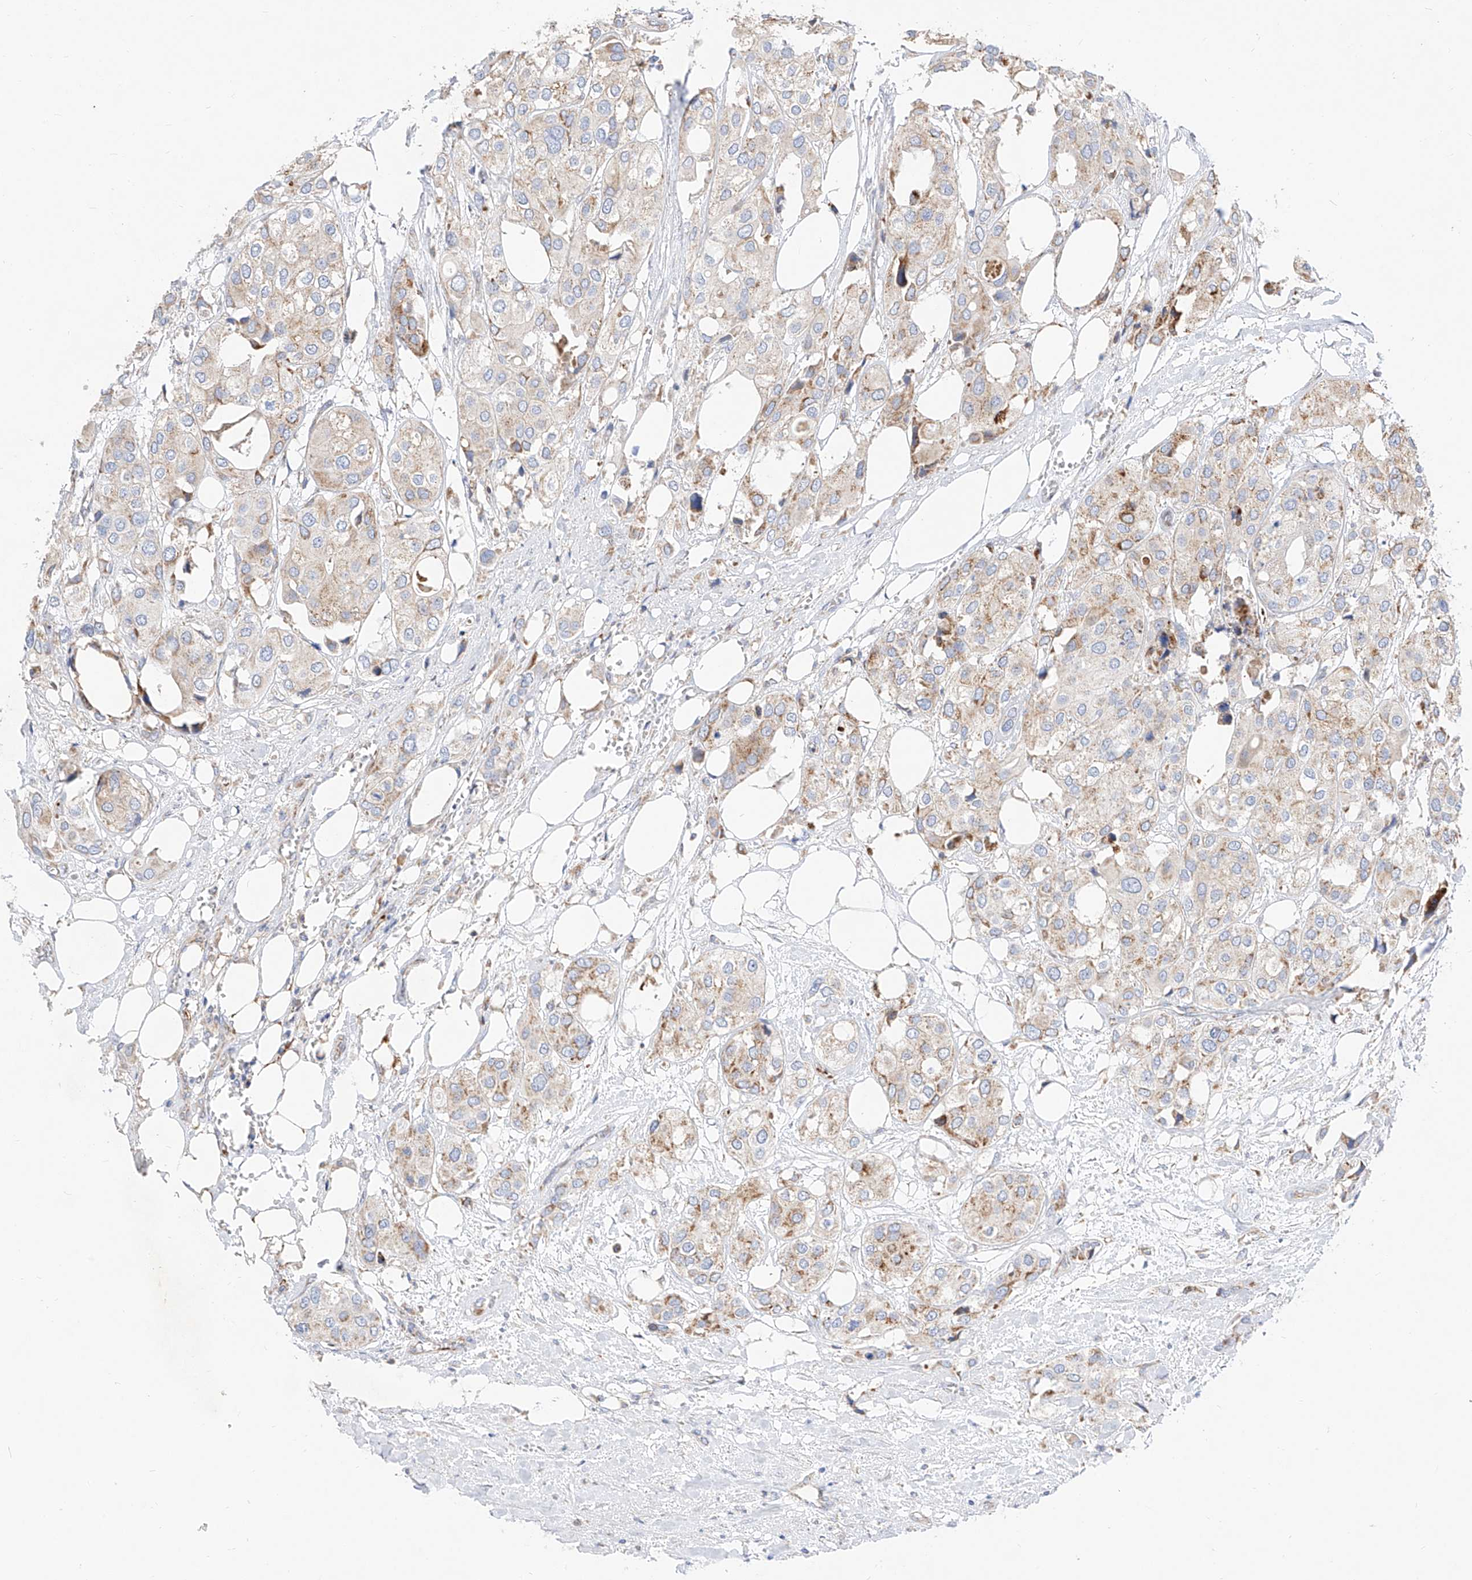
{"staining": {"intensity": "moderate", "quantity": "<25%", "location": "cytoplasmic/membranous"}, "tissue": "urothelial cancer", "cell_type": "Tumor cells", "image_type": "cancer", "snomed": [{"axis": "morphology", "description": "Urothelial carcinoma, High grade"}, {"axis": "topography", "description": "Urinary bladder"}], "caption": "Tumor cells reveal low levels of moderate cytoplasmic/membranous staining in approximately <25% of cells in human high-grade urothelial carcinoma.", "gene": "CST9", "patient": {"sex": "male", "age": 64}}